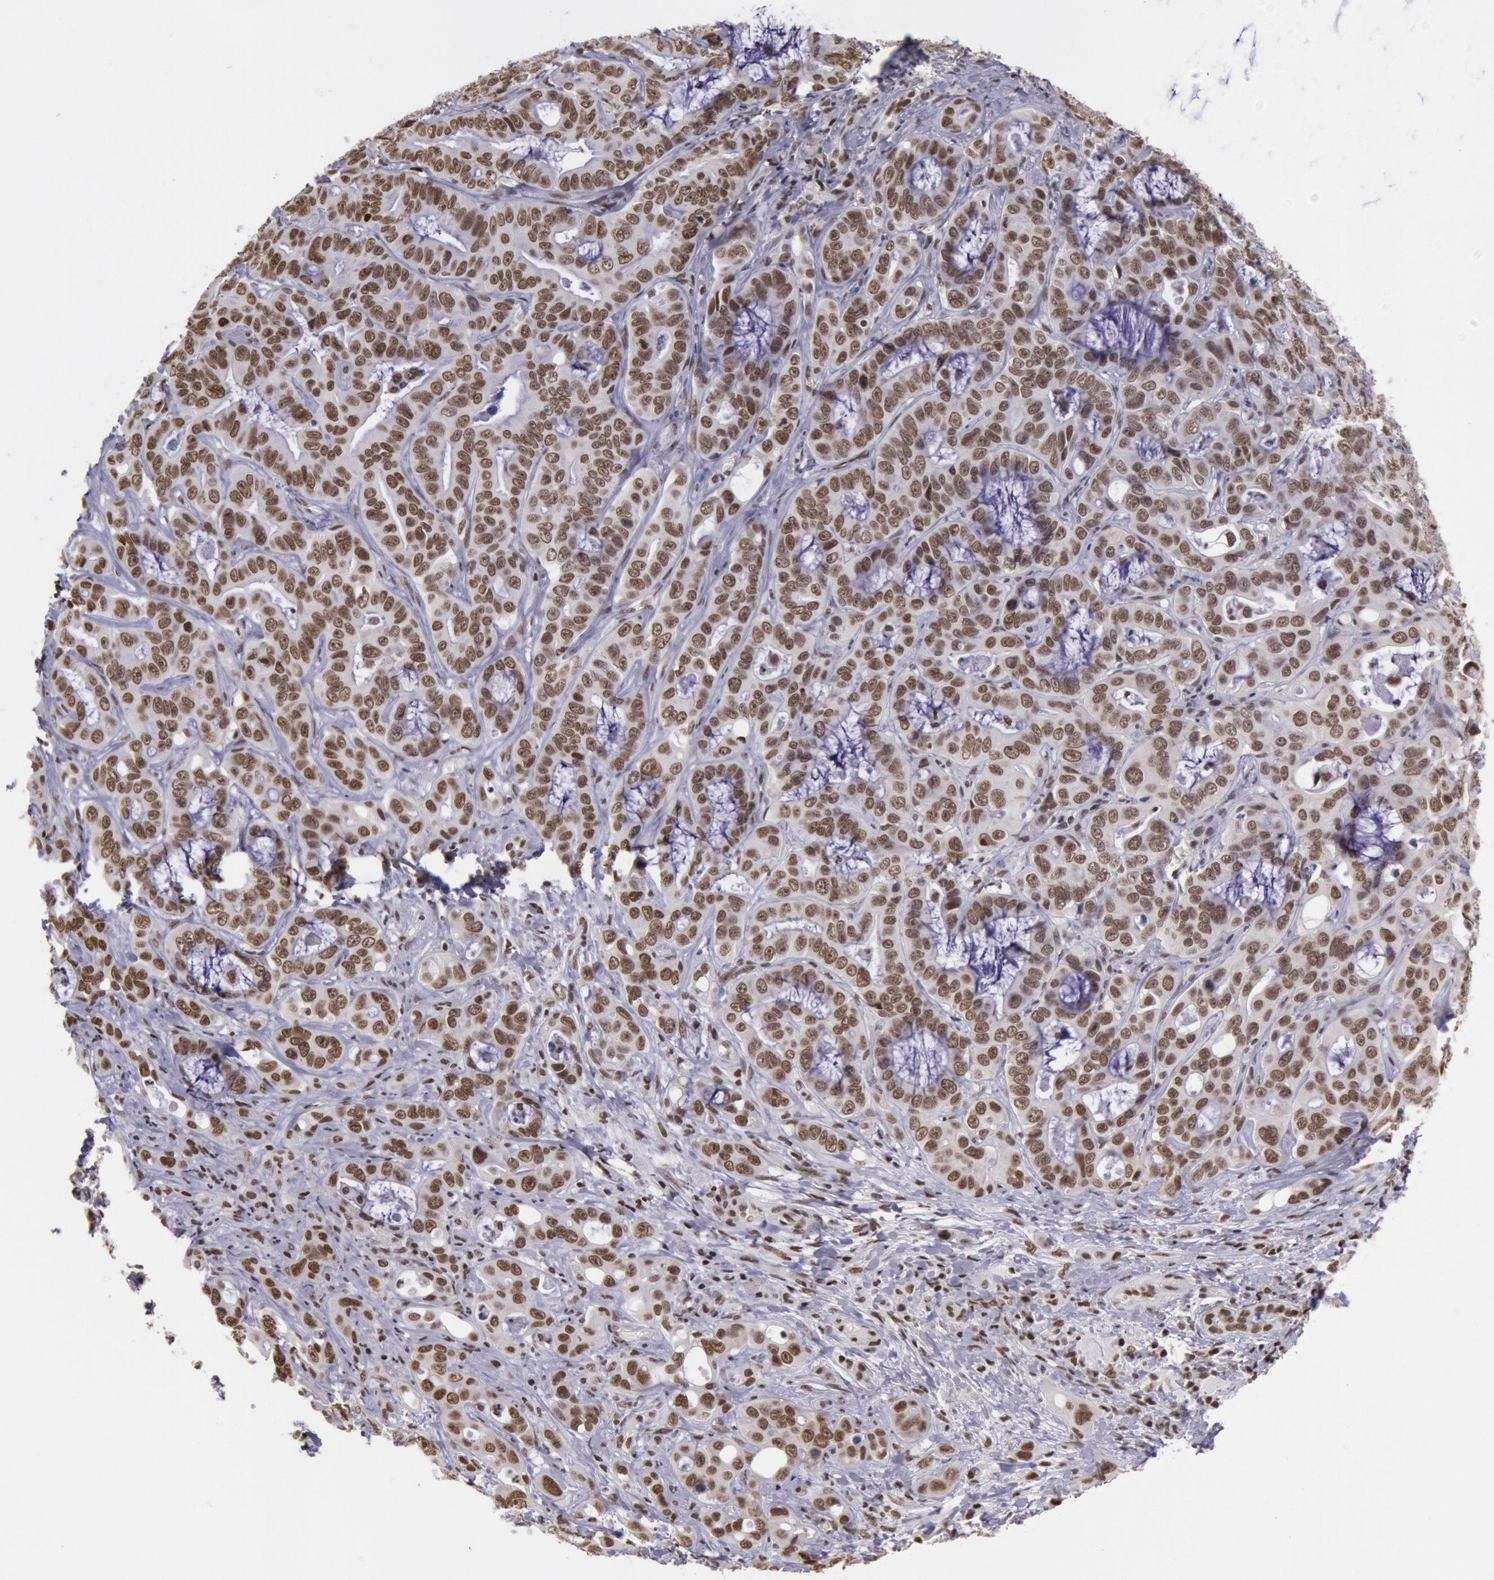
{"staining": {"intensity": "moderate", "quantity": ">75%", "location": "nuclear"}, "tissue": "liver cancer", "cell_type": "Tumor cells", "image_type": "cancer", "snomed": [{"axis": "morphology", "description": "Cholangiocarcinoma"}, {"axis": "topography", "description": "Liver"}], "caption": "Protein staining shows moderate nuclear staining in about >75% of tumor cells in liver cancer (cholangiocarcinoma). (DAB (3,3'-diaminobenzidine) IHC, brown staining for protein, blue staining for nuclei).", "gene": "NKAP", "patient": {"sex": "female", "age": 79}}